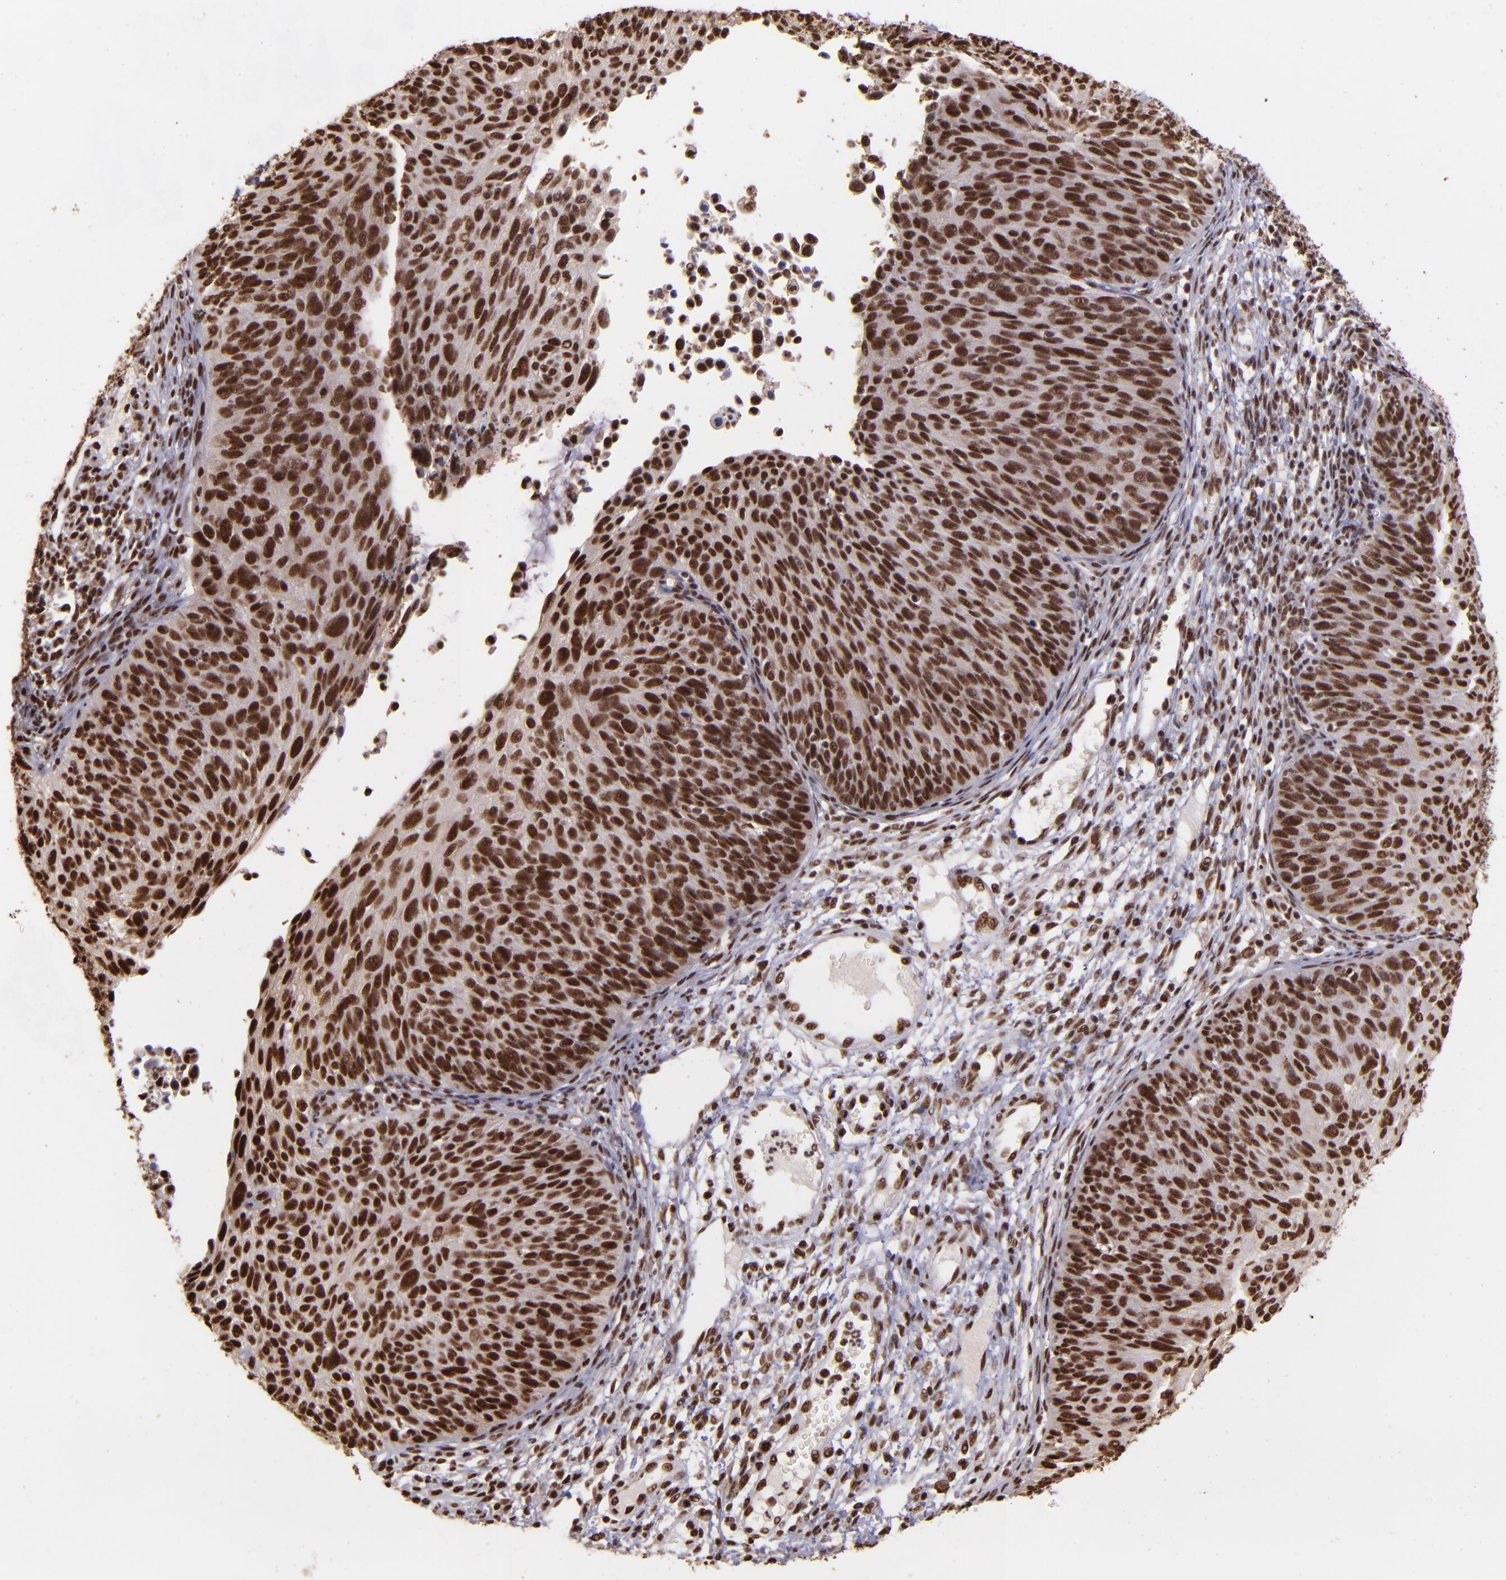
{"staining": {"intensity": "strong", "quantity": ">75%", "location": "nuclear"}, "tissue": "cervical cancer", "cell_type": "Tumor cells", "image_type": "cancer", "snomed": [{"axis": "morphology", "description": "Squamous cell carcinoma, NOS"}, {"axis": "topography", "description": "Cervix"}], "caption": "Cervical cancer (squamous cell carcinoma) was stained to show a protein in brown. There is high levels of strong nuclear expression in approximately >75% of tumor cells. Ihc stains the protein of interest in brown and the nuclei are stained blue.", "gene": "PQBP1", "patient": {"sex": "female", "age": 36}}